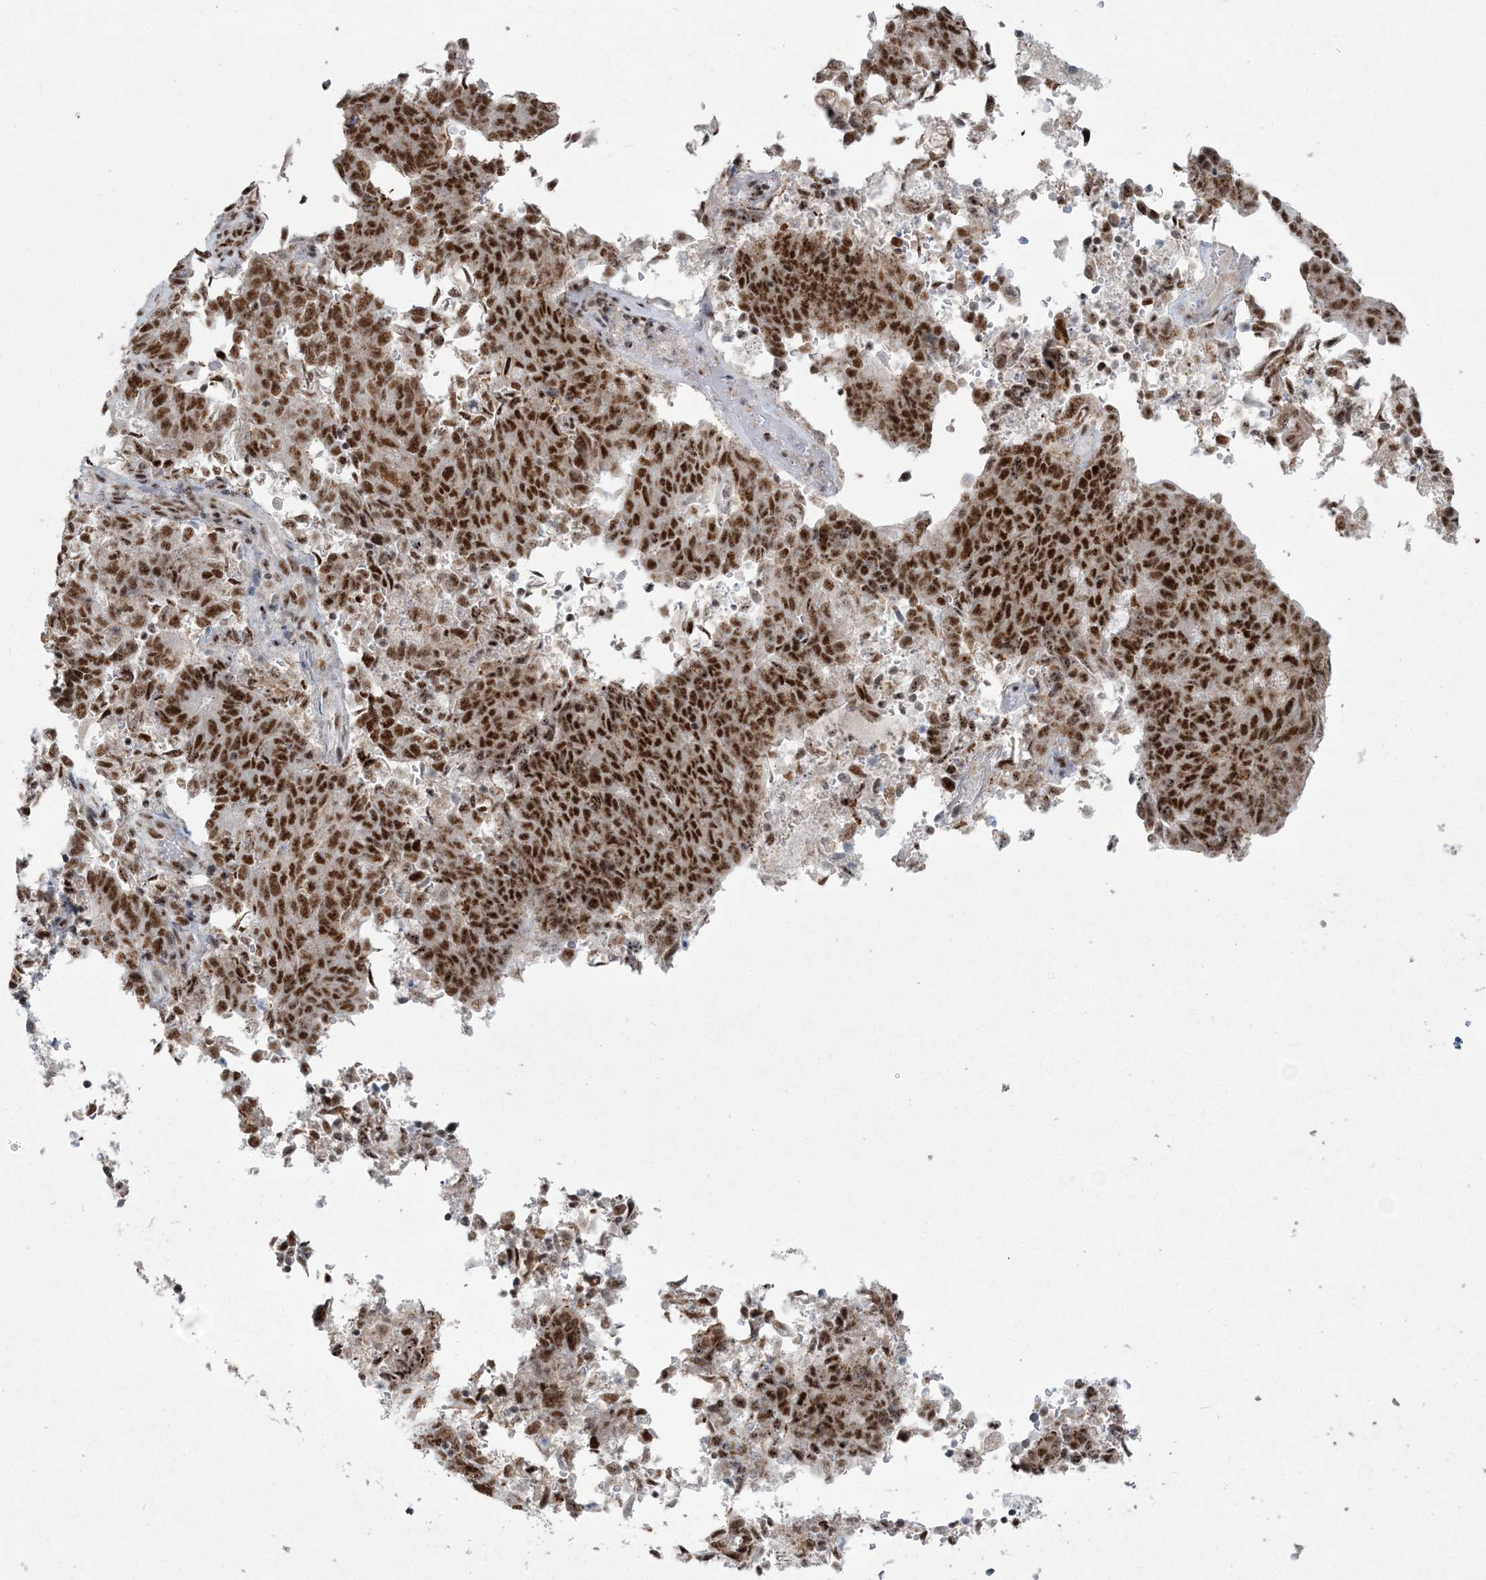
{"staining": {"intensity": "strong", "quantity": ">75%", "location": "nuclear"}, "tissue": "endometrial cancer", "cell_type": "Tumor cells", "image_type": "cancer", "snomed": [{"axis": "morphology", "description": "Adenocarcinoma, NOS"}, {"axis": "topography", "description": "Endometrium"}], "caption": "The histopathology image exhibits immunohistochemical staining of endometrial cancer. There is strong nuclear positivity is present in approximately >75% of tumor cells. (Stains: DAB in brown, nuclei in blue, Microscopy: brightfield microscopy at high magnification).", "gene": "RBM17", "patient": {"sex": "female", "age": 80}}